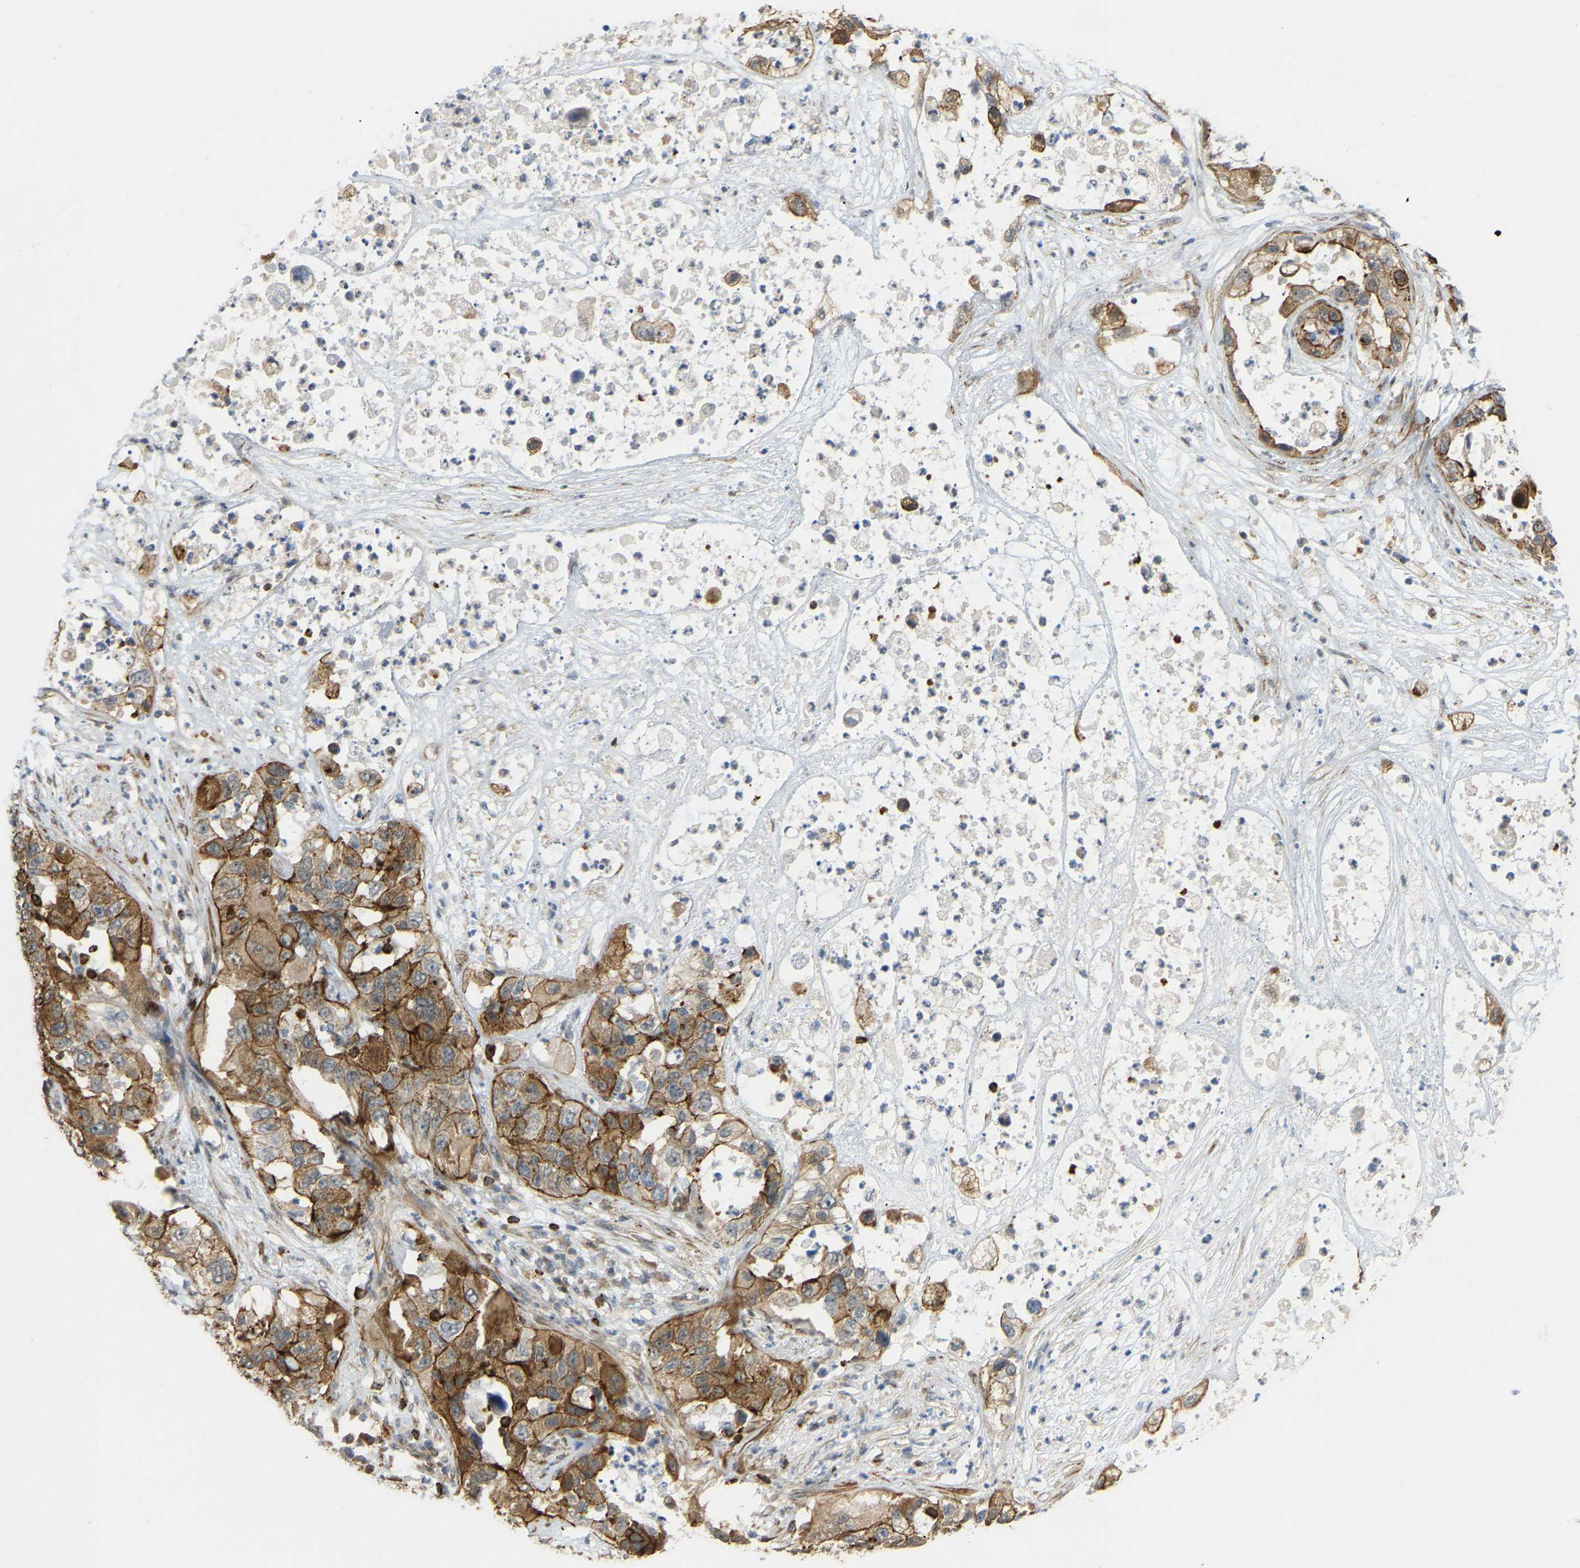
{"staining": {"intensity": "moderate", "quantity": ">75%", "location": "cytoplasmic/membranous"}, "tissue": "pancreatic cancer", "cell_type": "Tumor cells", "image_type": "cancer", "snomed": [{"axis": "morphology", "description": "Adenocarcinoma, NOS"}, {"axis": "topography", "description": "Pancreas"}], "caption": "Tumor cells reveal moderate cytoplasmic/membranous positivity in approximately >75% of cells in adenocarcinoma (pancreatic).", "gene": "KIAA1671", "patient": {"sex": "female", "age": 78}}